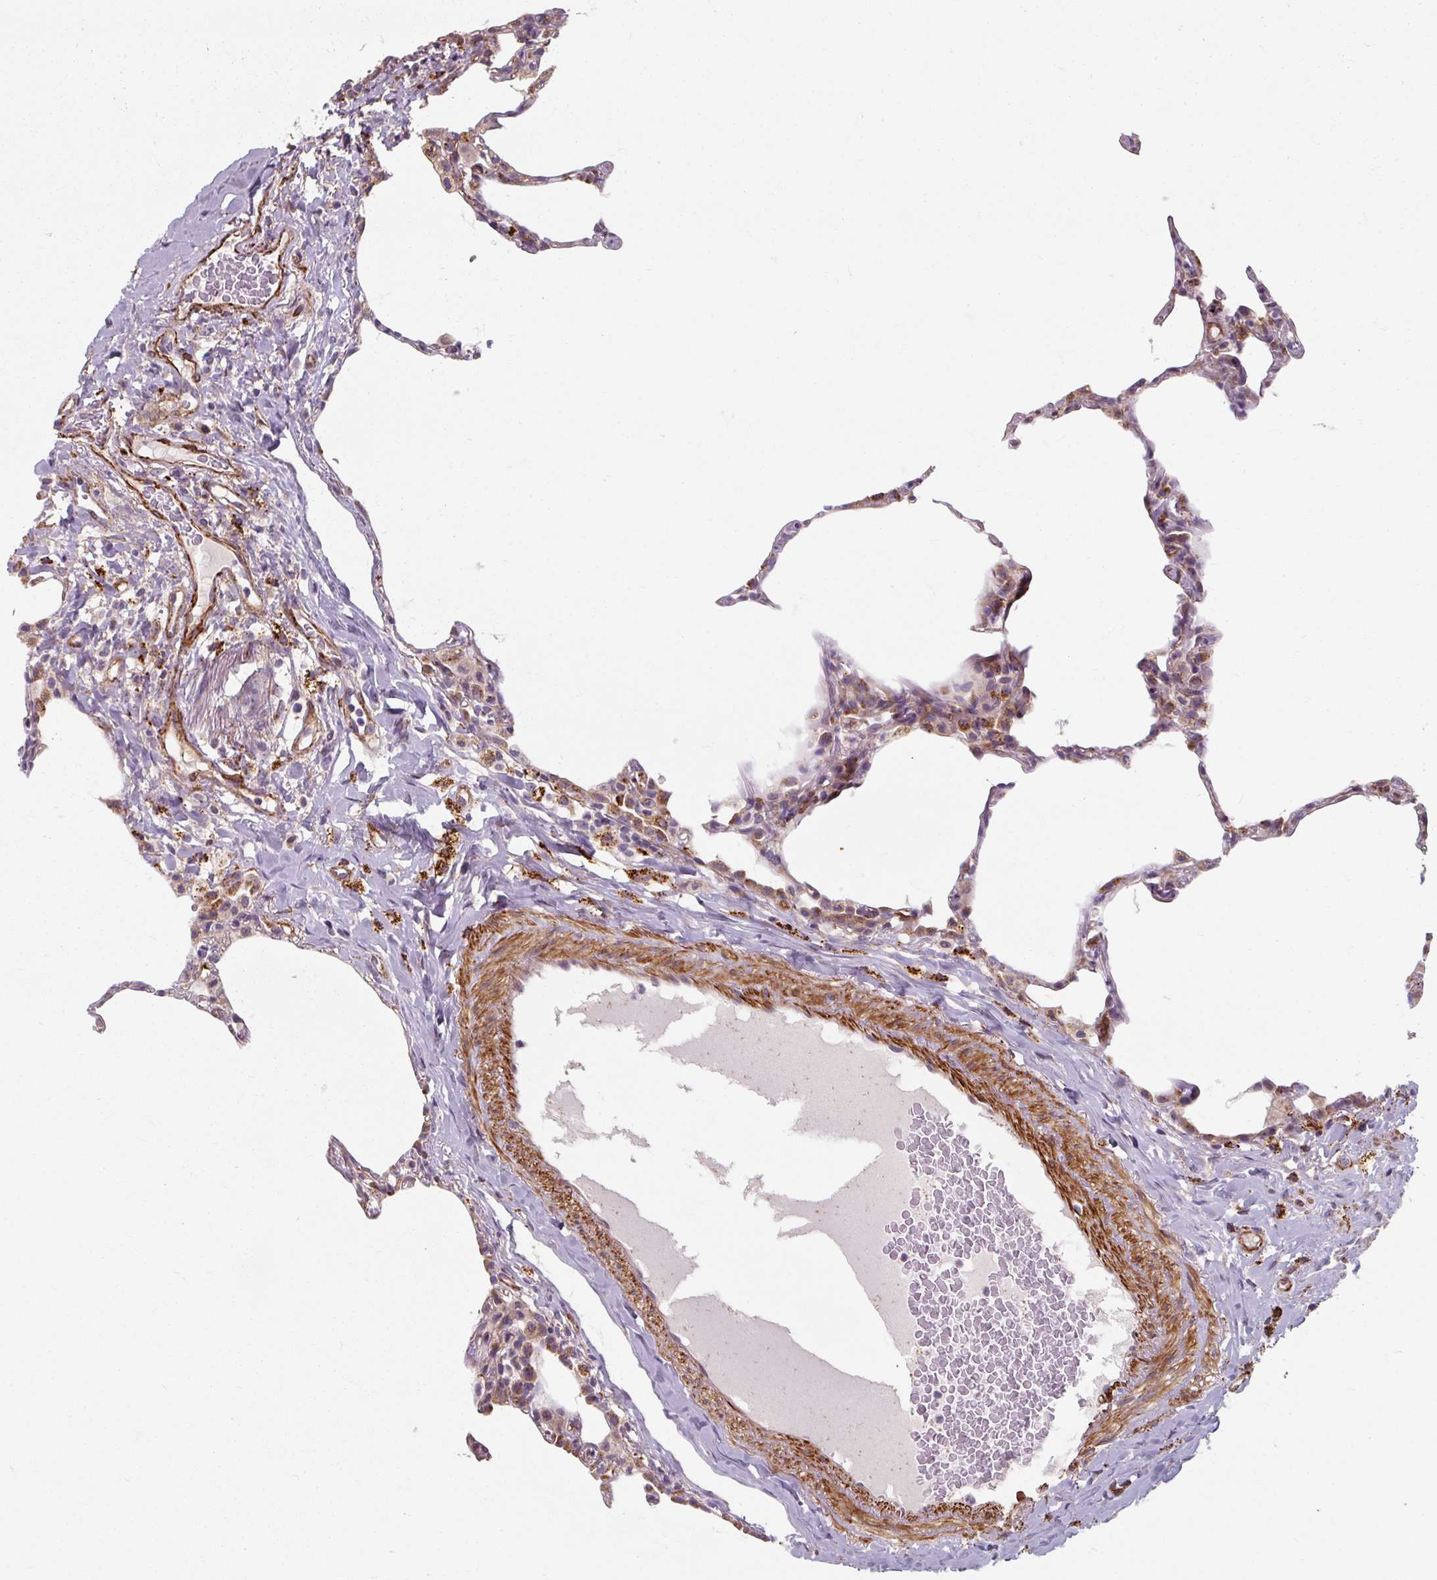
{"staining": {"intensity": "moderate", "quantity": "<25%", "location": "cytoplasmic/membranous"}, "tissue": "lung", "cell_type": "Alveolar cells", "image_type": "normal", "snomed": [{"axis": "morphology", "description": "Normal tissue, NOS"}, {"axis": "topography", "description": "Lung"}], "caption": "This image displays benign lung stained with IHC to label a protein in brown. The cytoplasmic/membranous of alveolar cells show moderate positivity for the protein. Nuclei are counter-stained blue.", "gene": "MRPS5", "patient": {"sex": "female", "age": 57}}